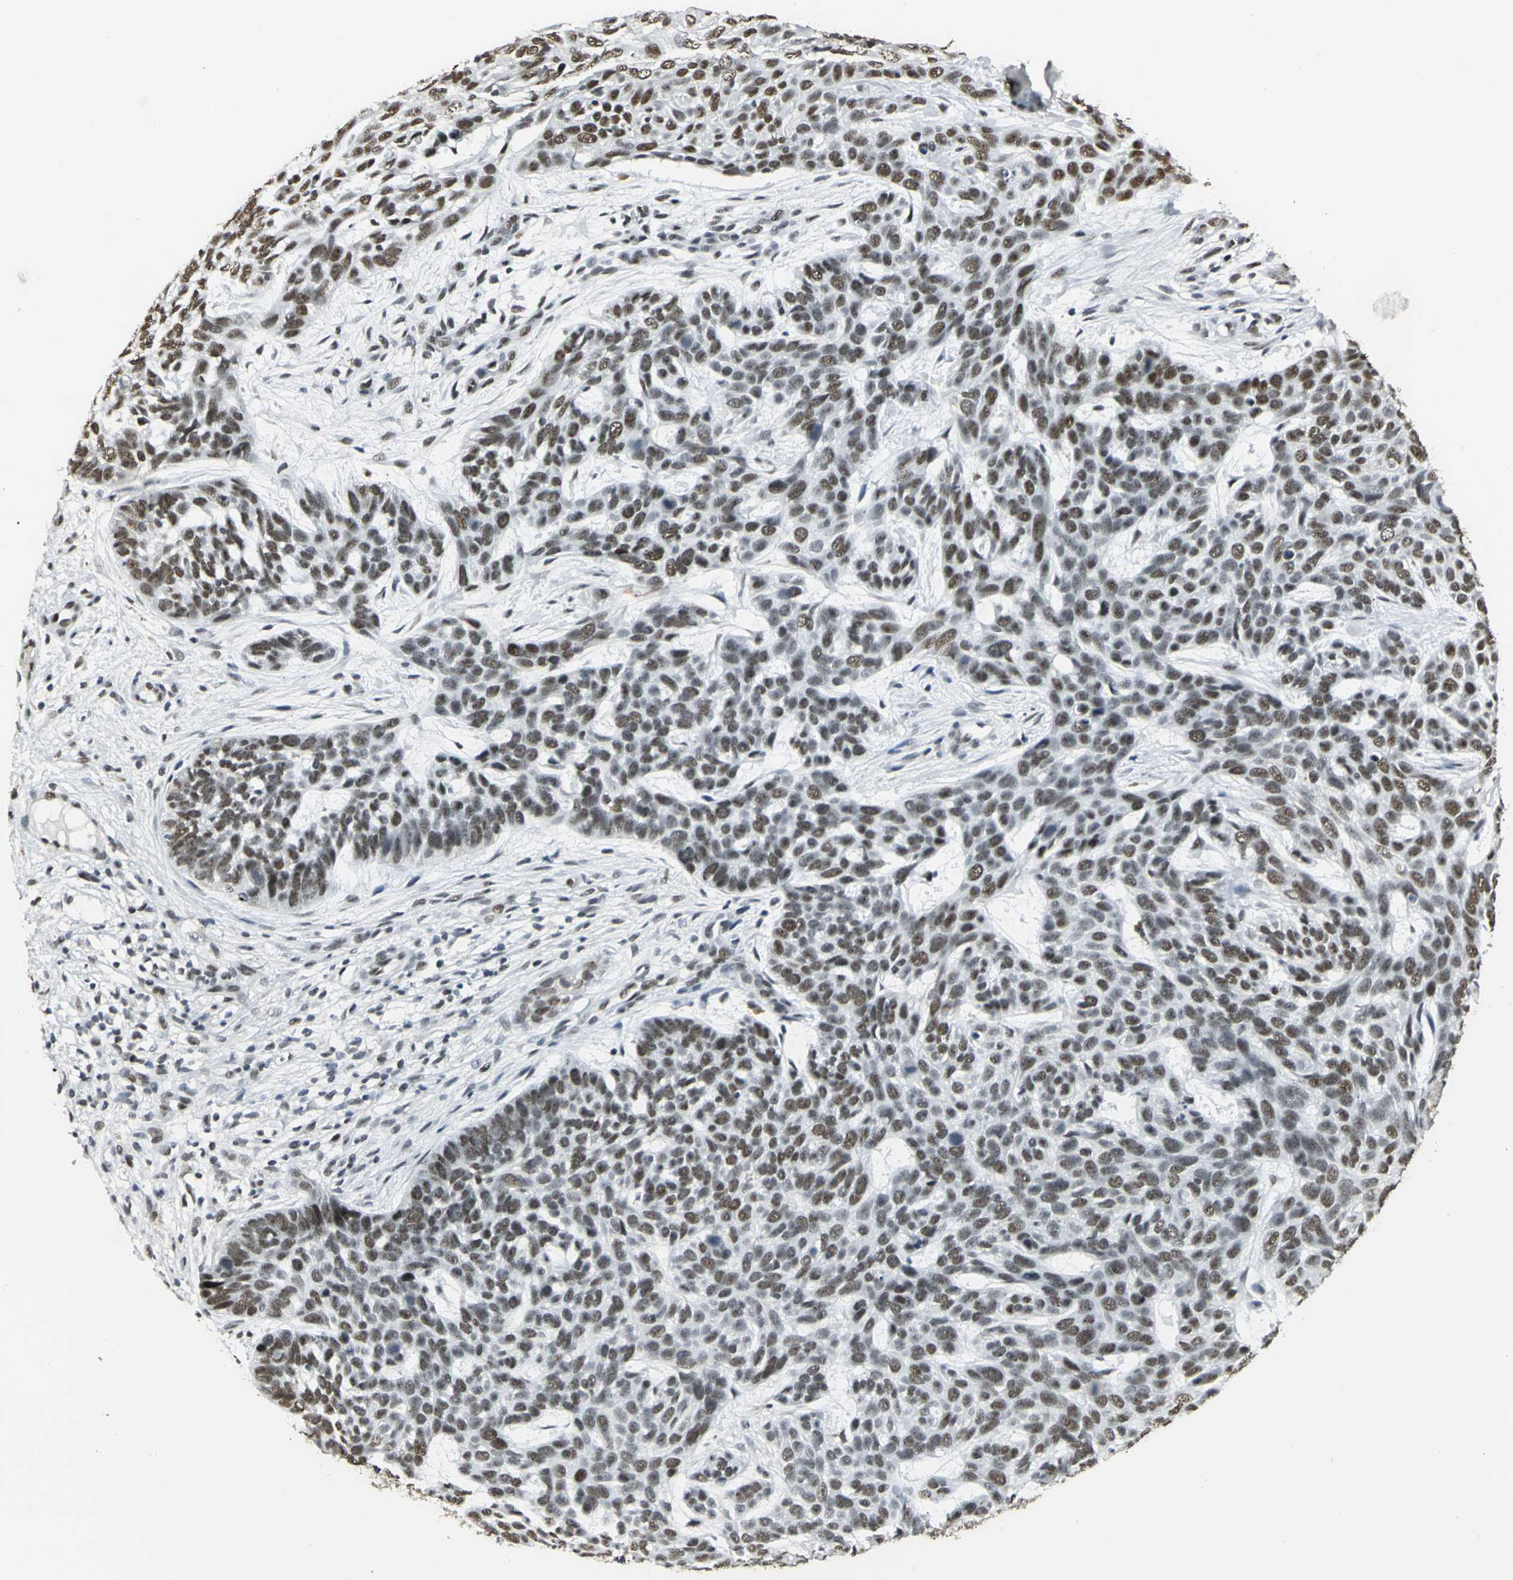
{"staining": {"intensity": "strong", "quantity": ">75%", "location": "nuclear"}, "tissue": "skin cancer", "cell_type": "Tumor cells", "image_type": "cancer", "snomed": [{"axis": "morphology", "description": "Basal cell carcinoma"}, {"axis": "topography", "description": "Skin"}], "caption": "Skin basal cell carcinoma stained with a protein marker displays strong staining in tumor cells.", "gene": "CBX3", "patient": {"sex": "male", "age": 87}}